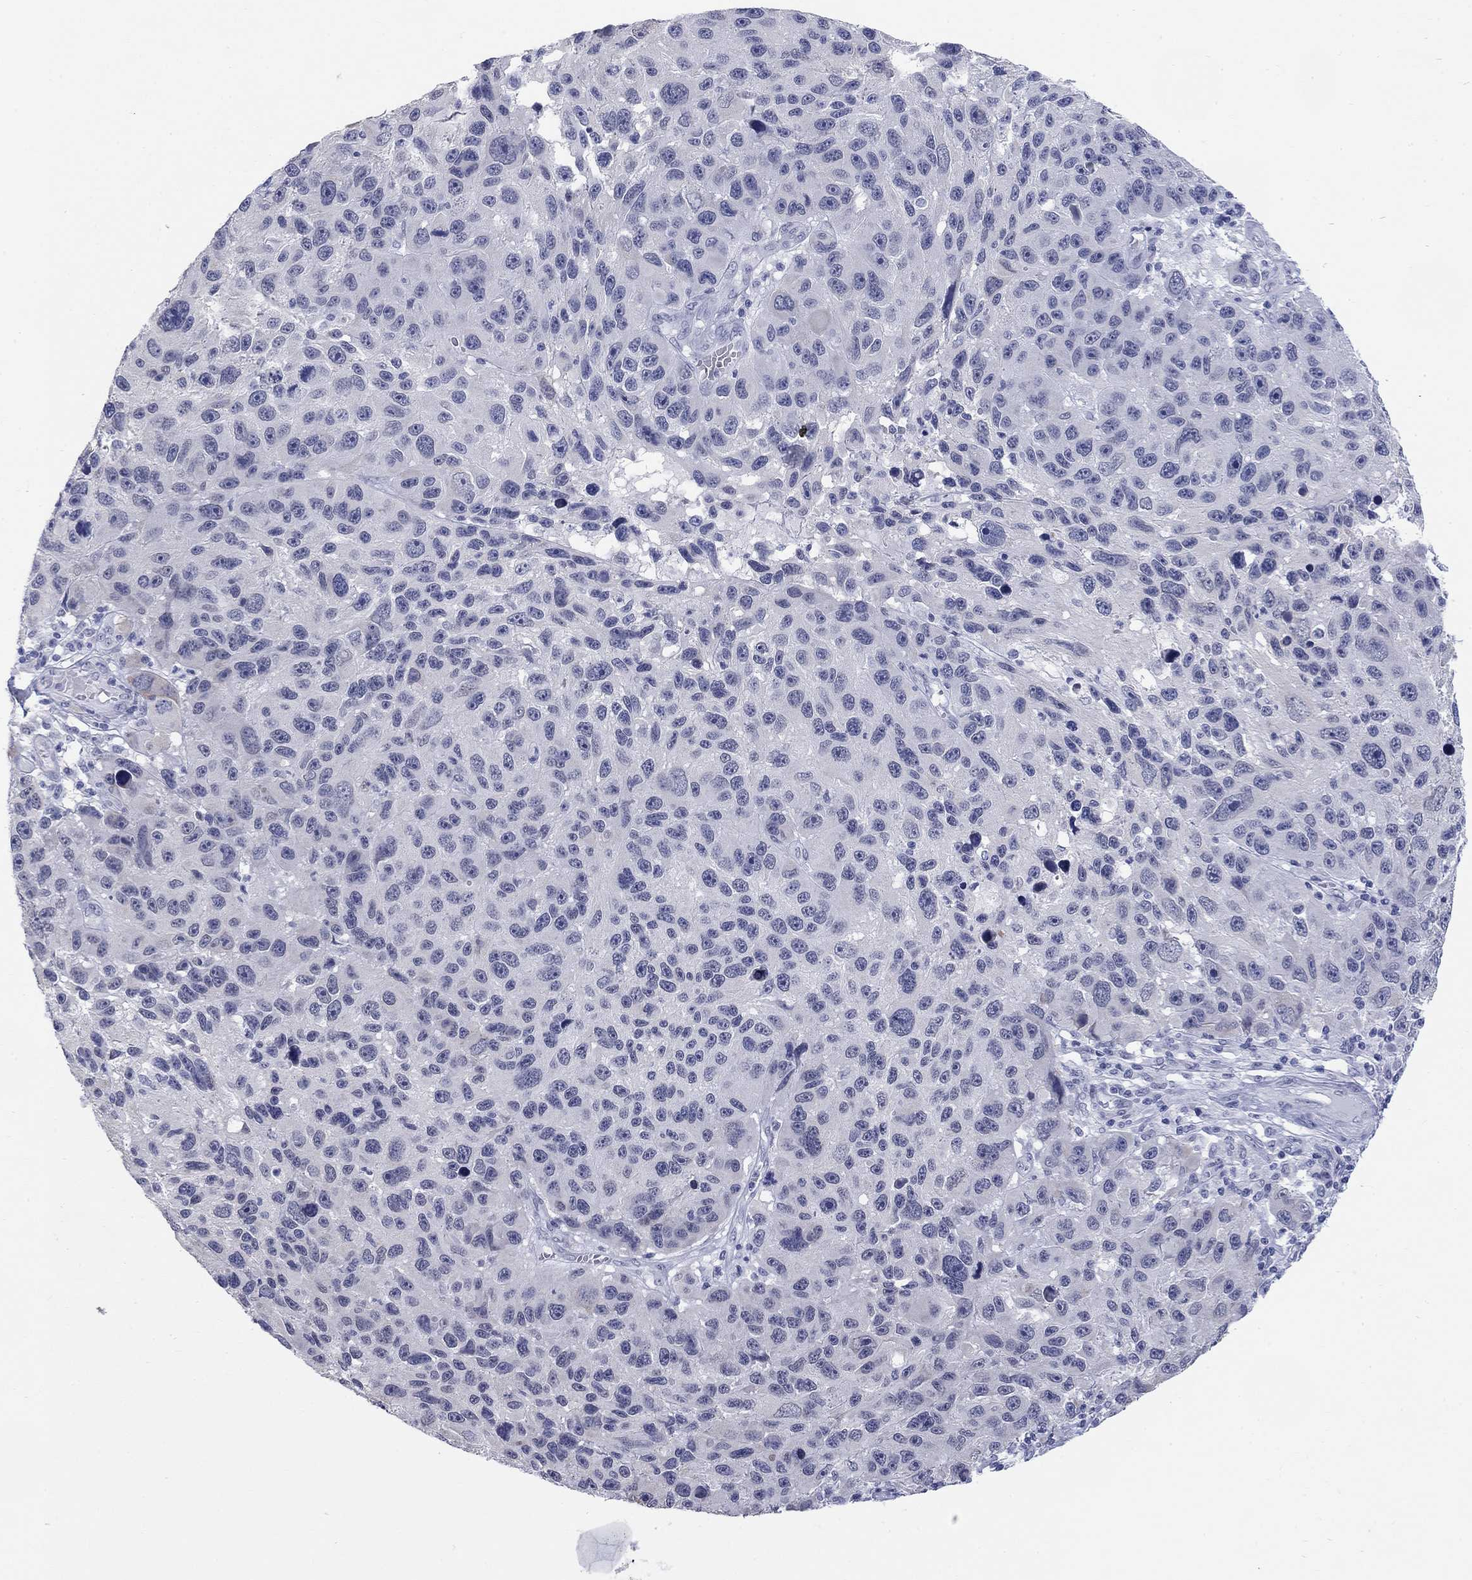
{"staining": {"intensity": "negative", "quantity": "none", "location": "none"}, "tissue": "melanoma", "cell_type": "Tumor cells", "image_type": "cancer", "snomed": [{"axis": "morphology", "description": "Malignant melanoma, NOS"}, {"axis": "topography", "description": "Skin"}], "caption": "There is no significant staining in tumor cells of melanoma. (DAB (3,3'-diaminobenzidine) immunohistochemistry, high magnification).", "gene": "ECEL1", "patient": {"sex": "male", "age": 53}}